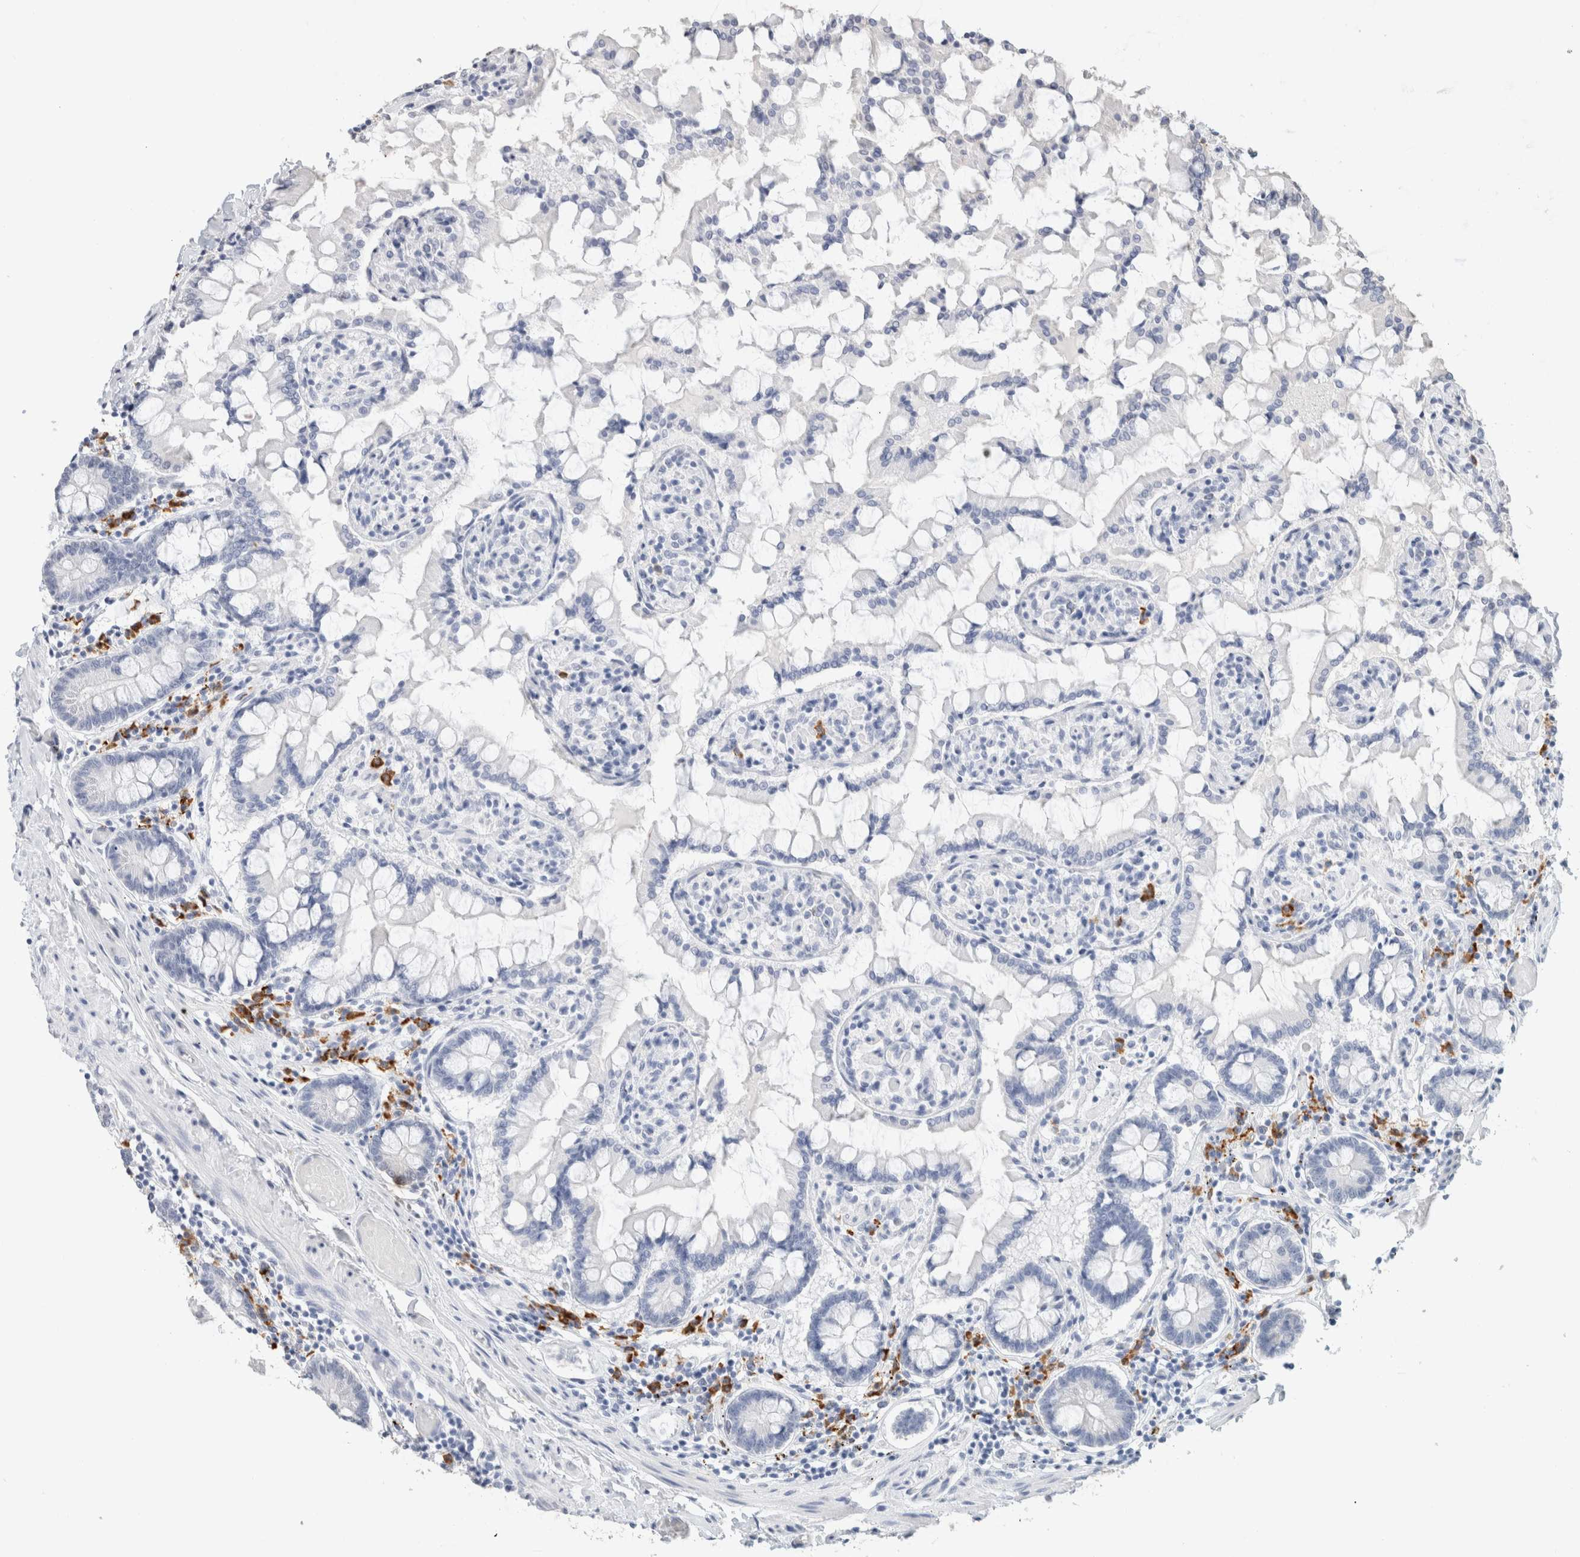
{"staining": {"intensity": "negative", "quantity": "none", "location": "none"}, "tissue": "small intestine", "cell_type": "Glandular cells", "image_type": "normal", "snomed": [{"axis": "morphology", "description": "Normal tissue, NOS"}, {"axis": "topography", "description": "Small intestine"}], "caption": "IHC micrograph of benign small intestine: small intestine stained with DAB demonstrates no significant protein expression in glandular cells.", "gene": "CD80", "patient": {"sex": "male", "age": 41}}